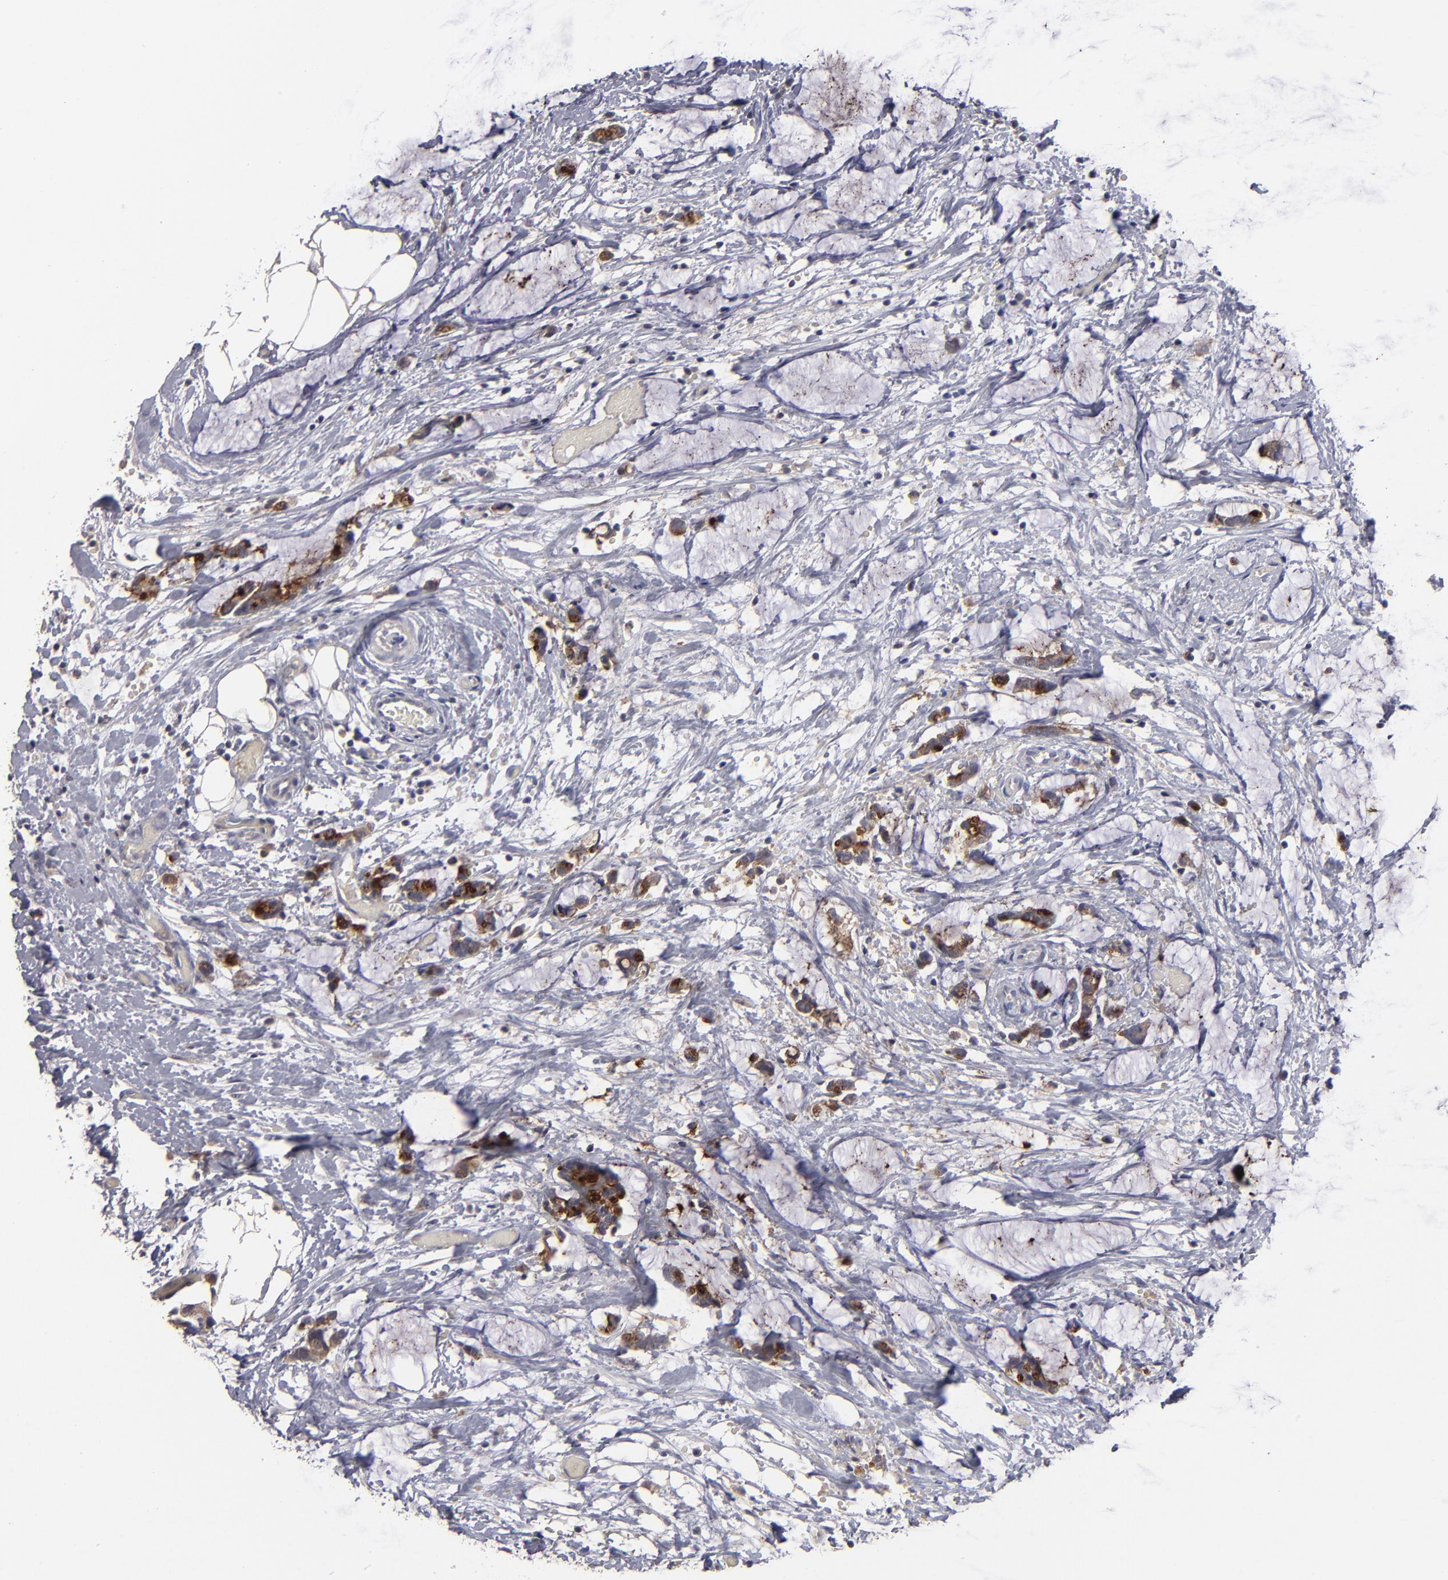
{"staining": {"intensity": "moderate", "quantity": ">75%", "location": "cytoplasmic/membranous"}, "tissue": "colorectal cancer", "cell_type": "Tumor cells", "image_type": "cancer", "snomed": [{"axis": "morphology", "description": "Adenocarcinoma, NOS"}, {"axis": "topography", "description": "Colon"}], "caption": "Colorectal cancer (adenocarcinoma) stained for a protein (brown) demonstrates moderate cytoplasmic/membranous positive staining in about >75% of tumor cells.", "gene": "GPM6B", "patient": {"sex": "male", "age": 14}}